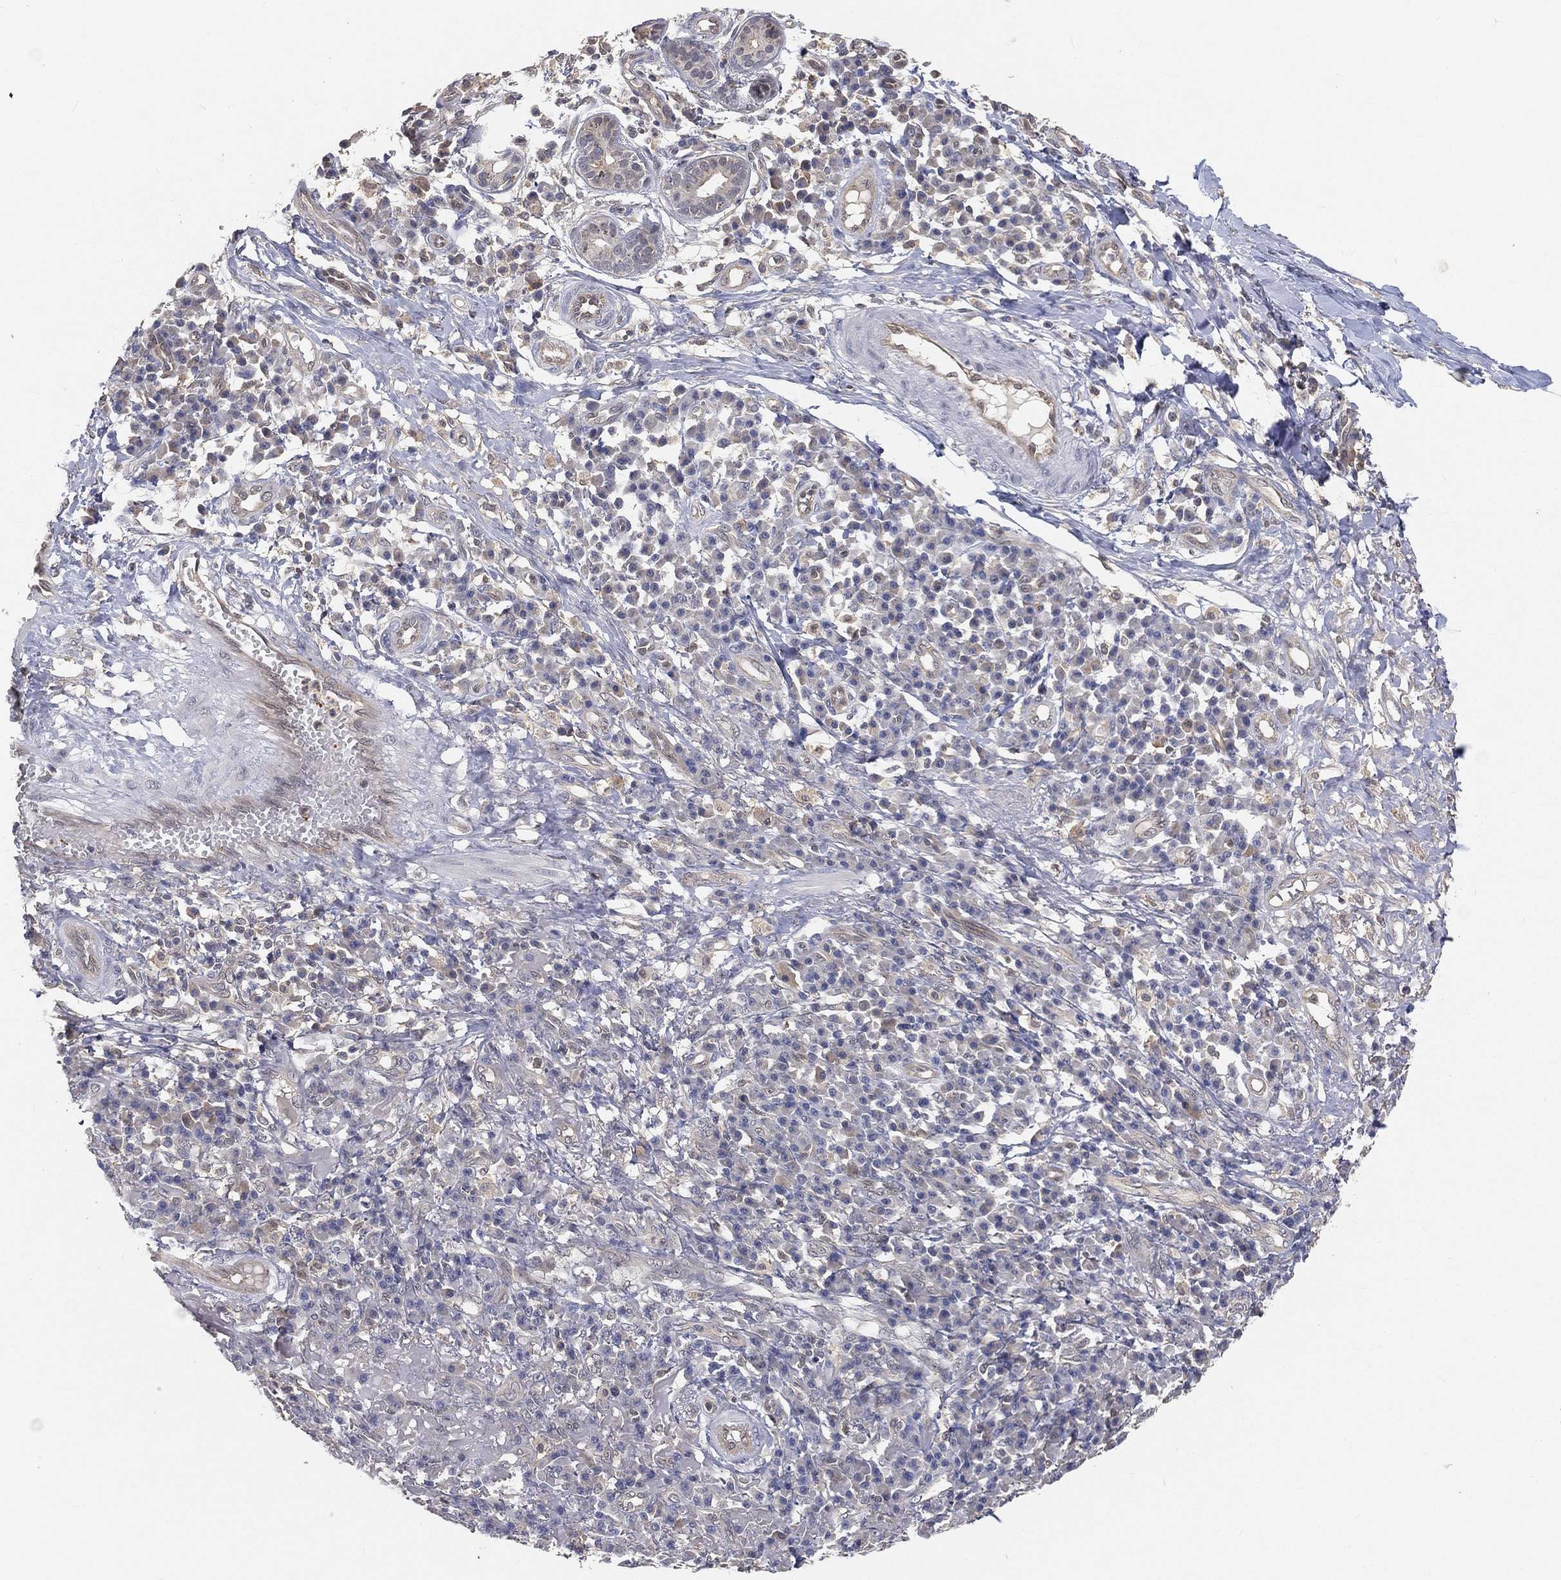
{"staining": {"intensity": "negative", "quantity": "none", "location": "none"}, "tissue": "skin cancer", "cell_type": "Tumor cells", "image_type": "cancer", "snomed": [{"axis": "morphology", "description": "Squamous cell carcinoma, NOS"}, {"axis": "topography", "description": "Skin"}], "caption": "Tumor cells are negative for brown protein staining in skin cancer.", "gene": "MAPK1", "patient": {"sex": "male", "age": 92}}